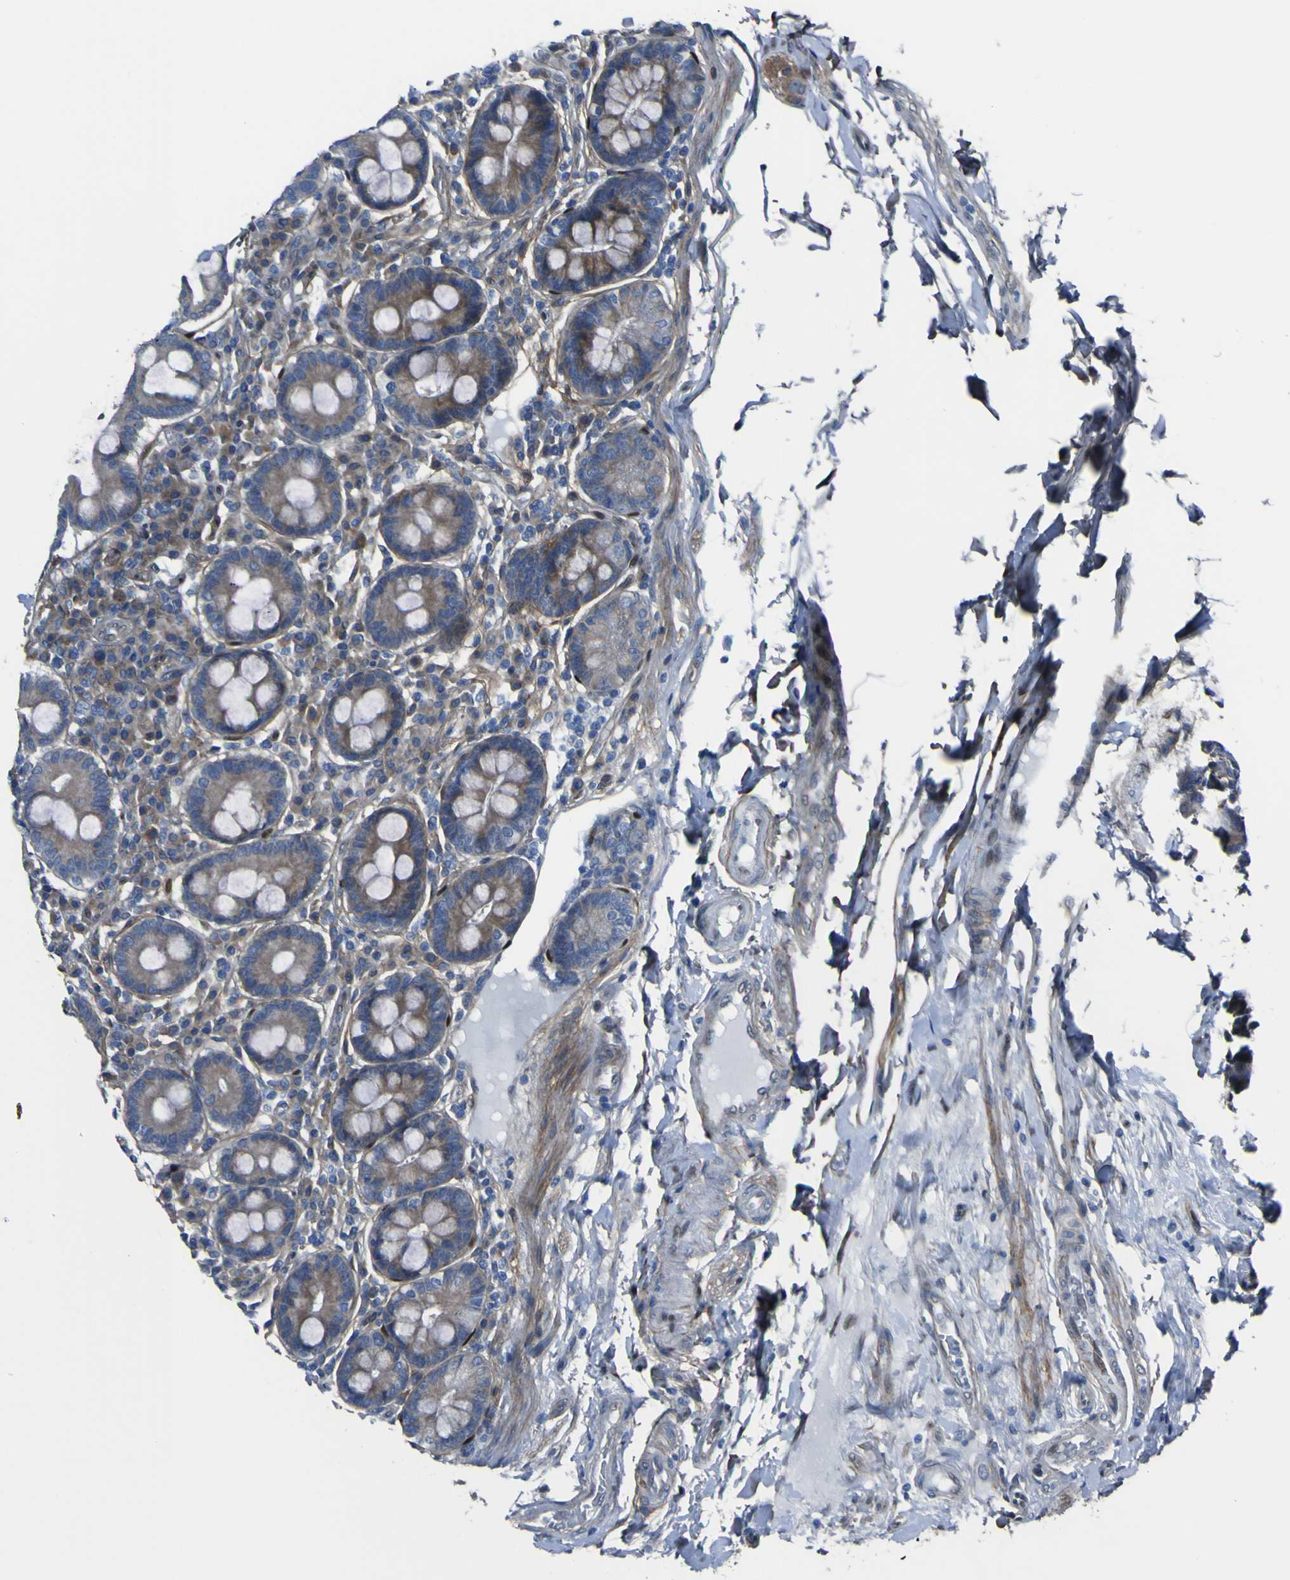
{"staining": {"intensity": "moderate", "quantity": ">75%", "location": "cytoplasmic/membranous"}, "tissue": "duodenum", "cell_type": "Glandular cells", "image_type": "normal", "snomed": [{"axis": "morphology", "description": "Normal tissue, NOS"}, {"axis": "topography", "description": "Duodenum"}], "caption": "Moderate cytoplasmic/membranous expression is identified in approximately >75% of glandular cells in benign duodenum.", "gene": "LRRN1", "patient": {"sex": "male", "age": 50}}